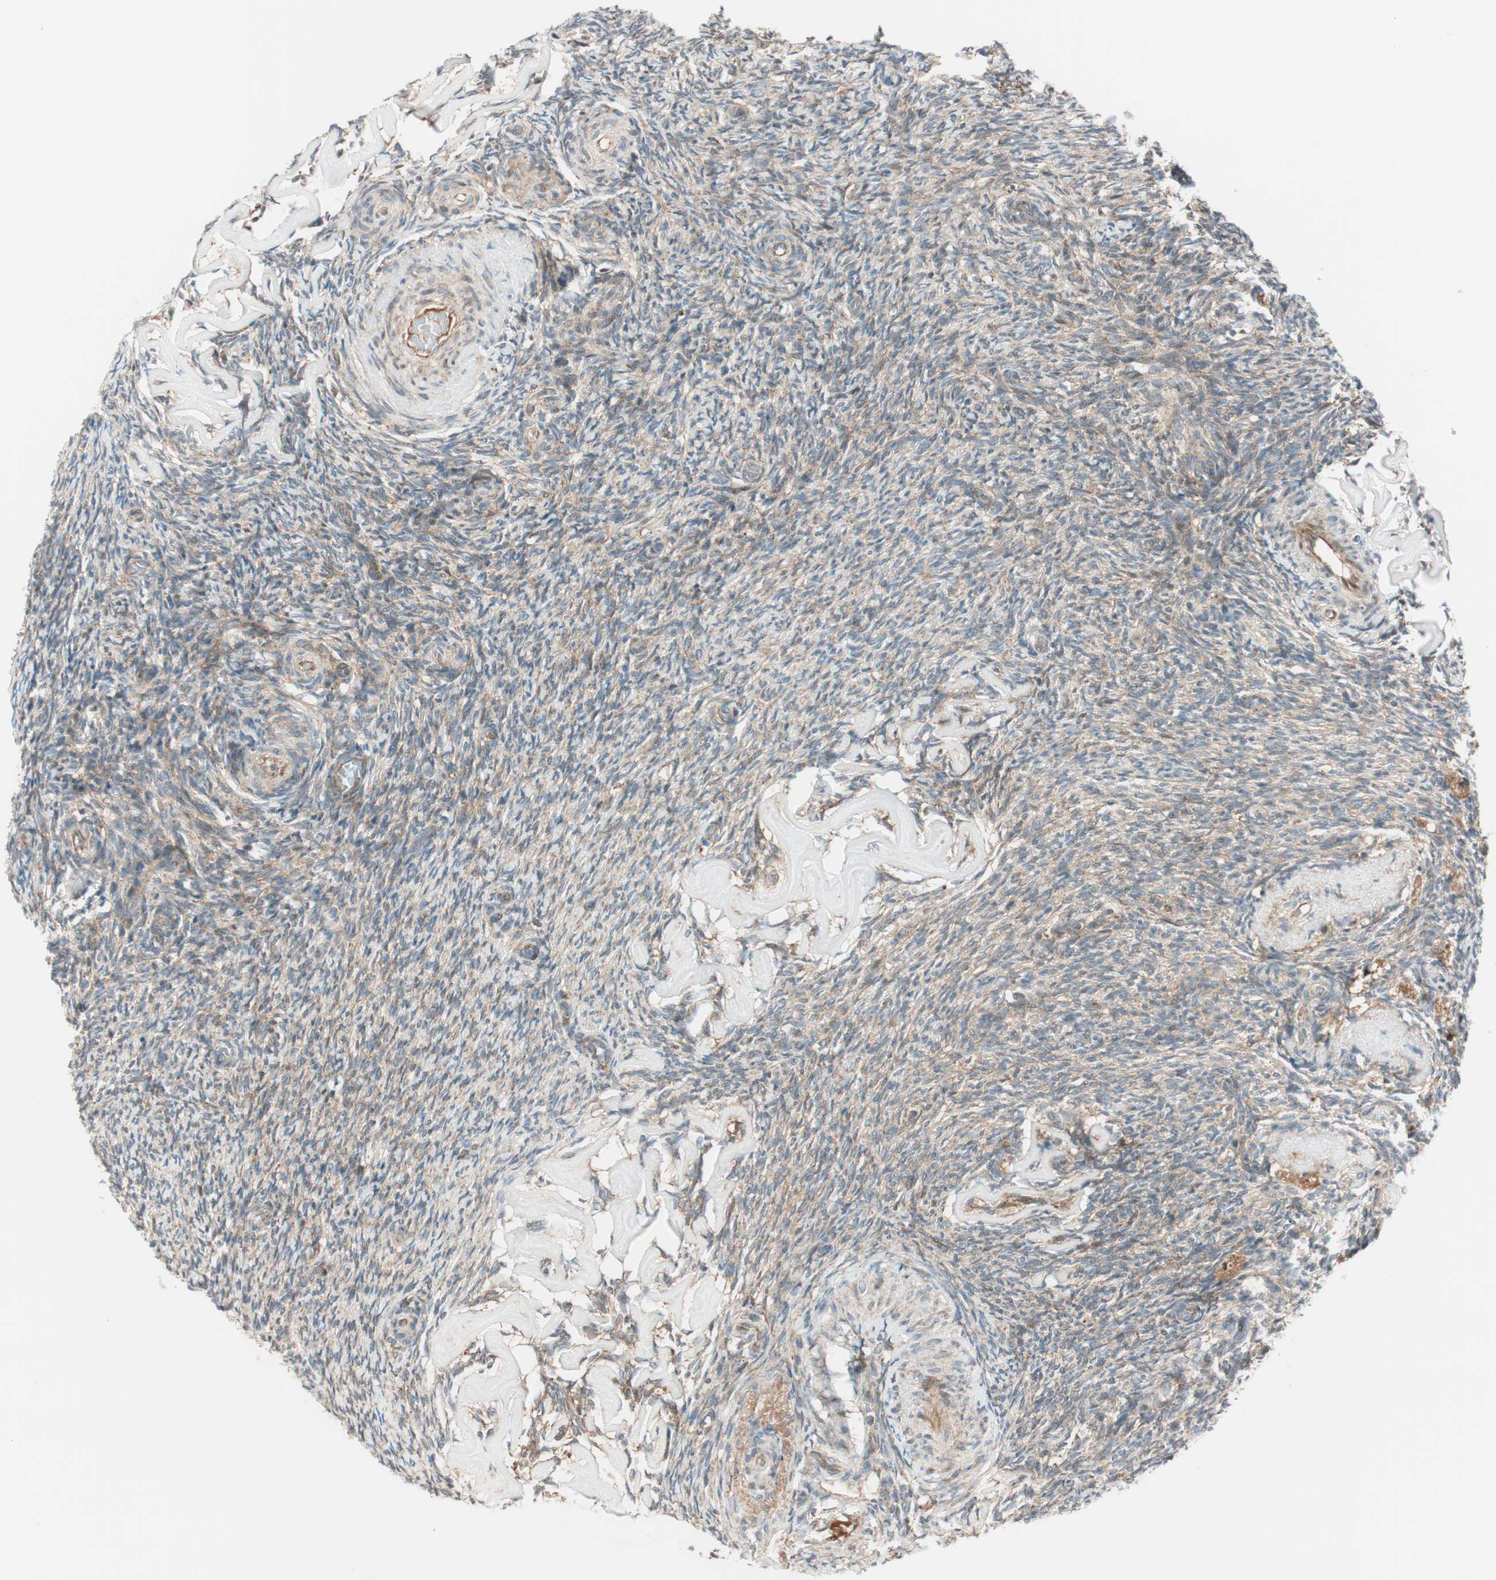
{"staining": {"intensity": "moderate", "quantity": "25%-75%", "location": "cytoplasmic/membranous"}, "tissue": "ovary", "cell_type": "Ovarian stroma cells", "image_type": "normal", "snomed": [{"axis": "morphology", "description": "Normal tissue, NOS"}, {"axis": "topography", "description": "Ovary"}], "caption": "Protein staining demonstrates moderate cytoplasmic/membranous staining in approximately 25%-75% of ovarian stroma cells in normal ovary. (brown staining indicates protein expression, while blue staining denotes nuclei).", "gene": "ABI1", "patient": {"sex": "female", "age": 60}}